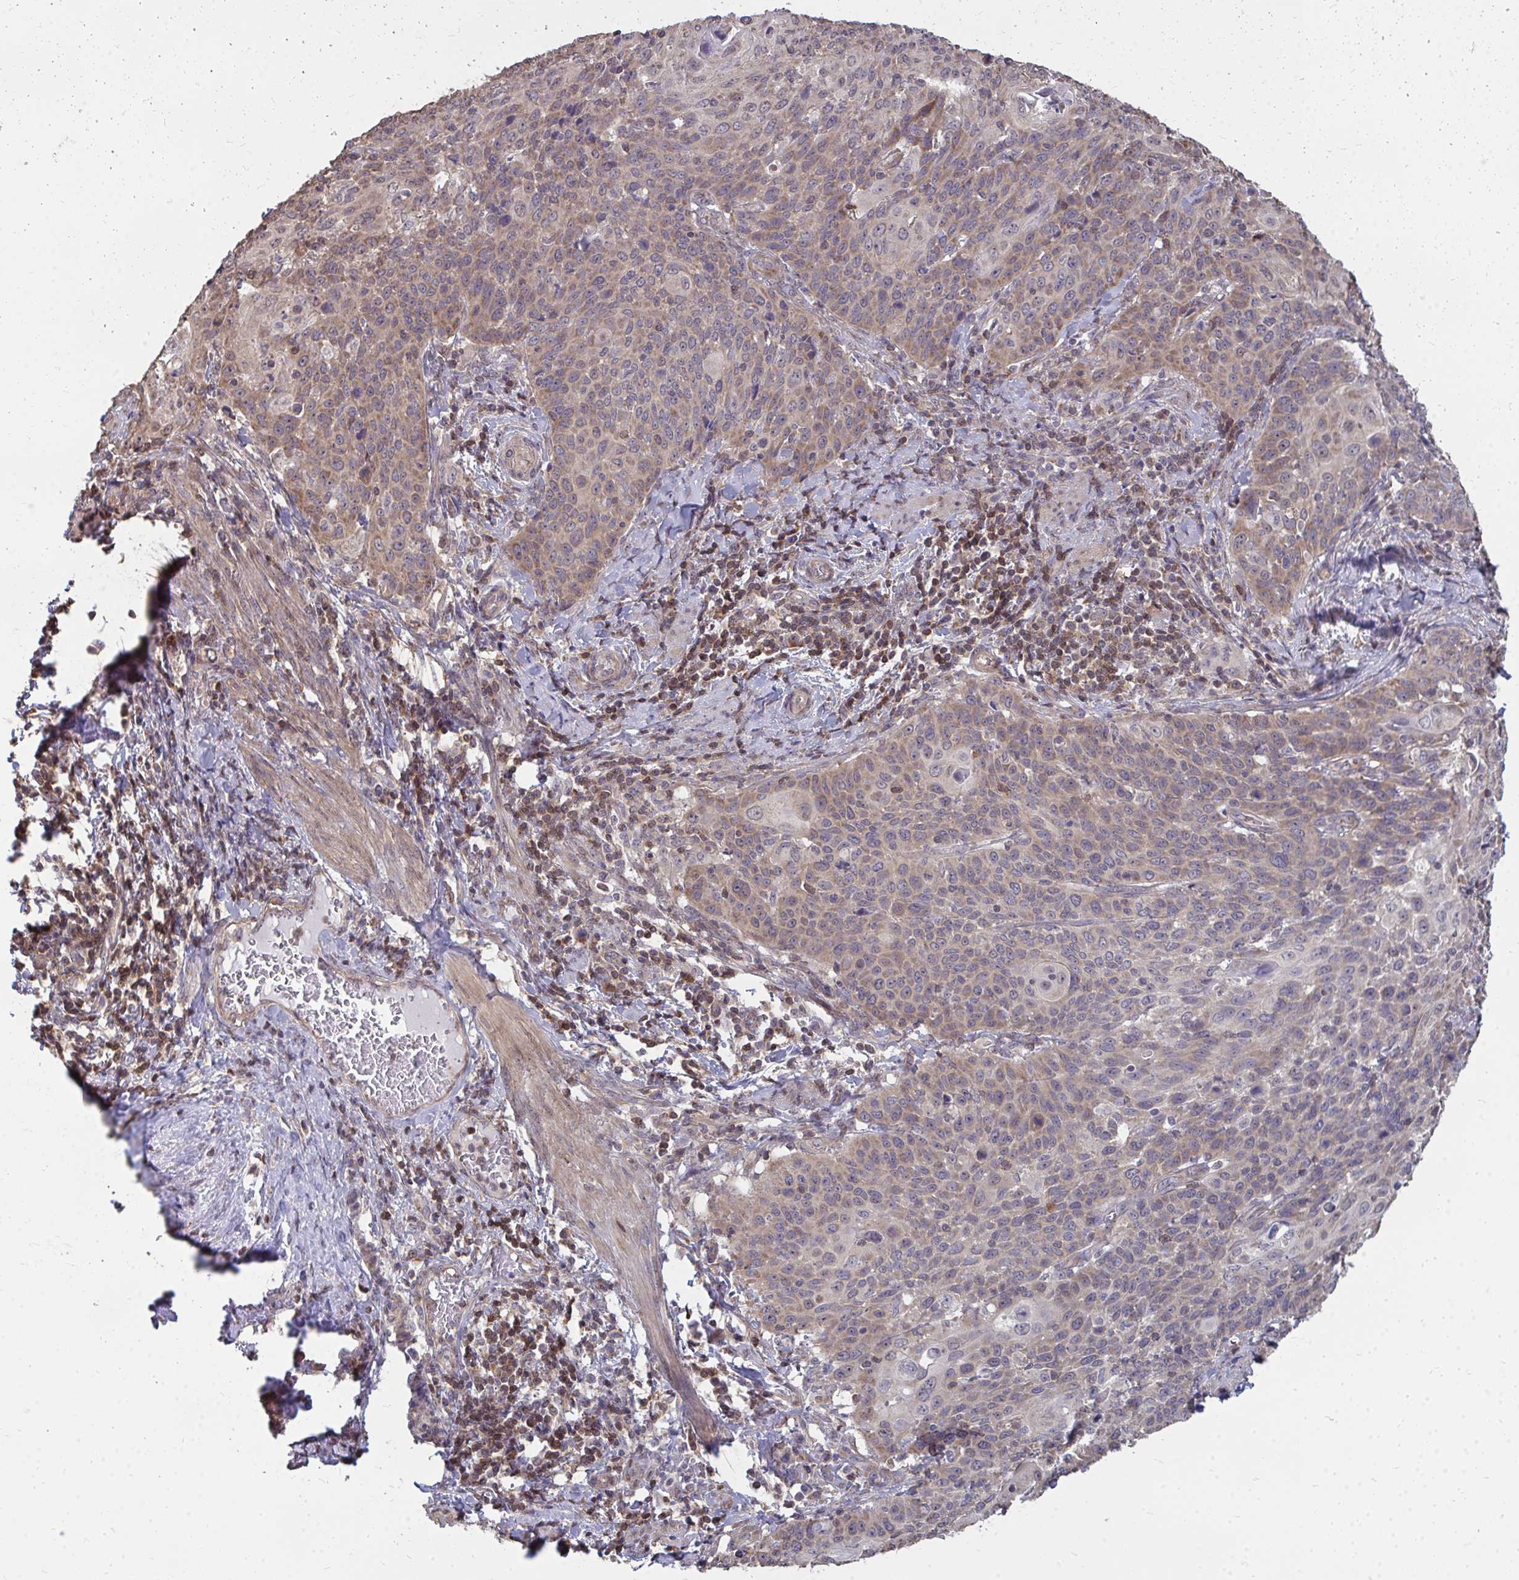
{"staining": {"intensity": "weak", "quantity": "25%-75%", "location": "cytoplasmic/membranous"}, "tissue": "cervical cancer", "cell_type": "Tumor cells", "image_type": "cancer", "snomed": [{"axis": "morphology", "description": "Squamous cell carcinoma, NOS"}, {"axis": "topography", "description": "Cervix"}], "caption": "Cervical cancer was stained to show a protein in brown. There is low levels of weak cytoplasmic/membranous positivity in about 25%-75% of tumor cells.", "gene": "DNAJA2", "patient": {"sex": "female", "age": 65}}